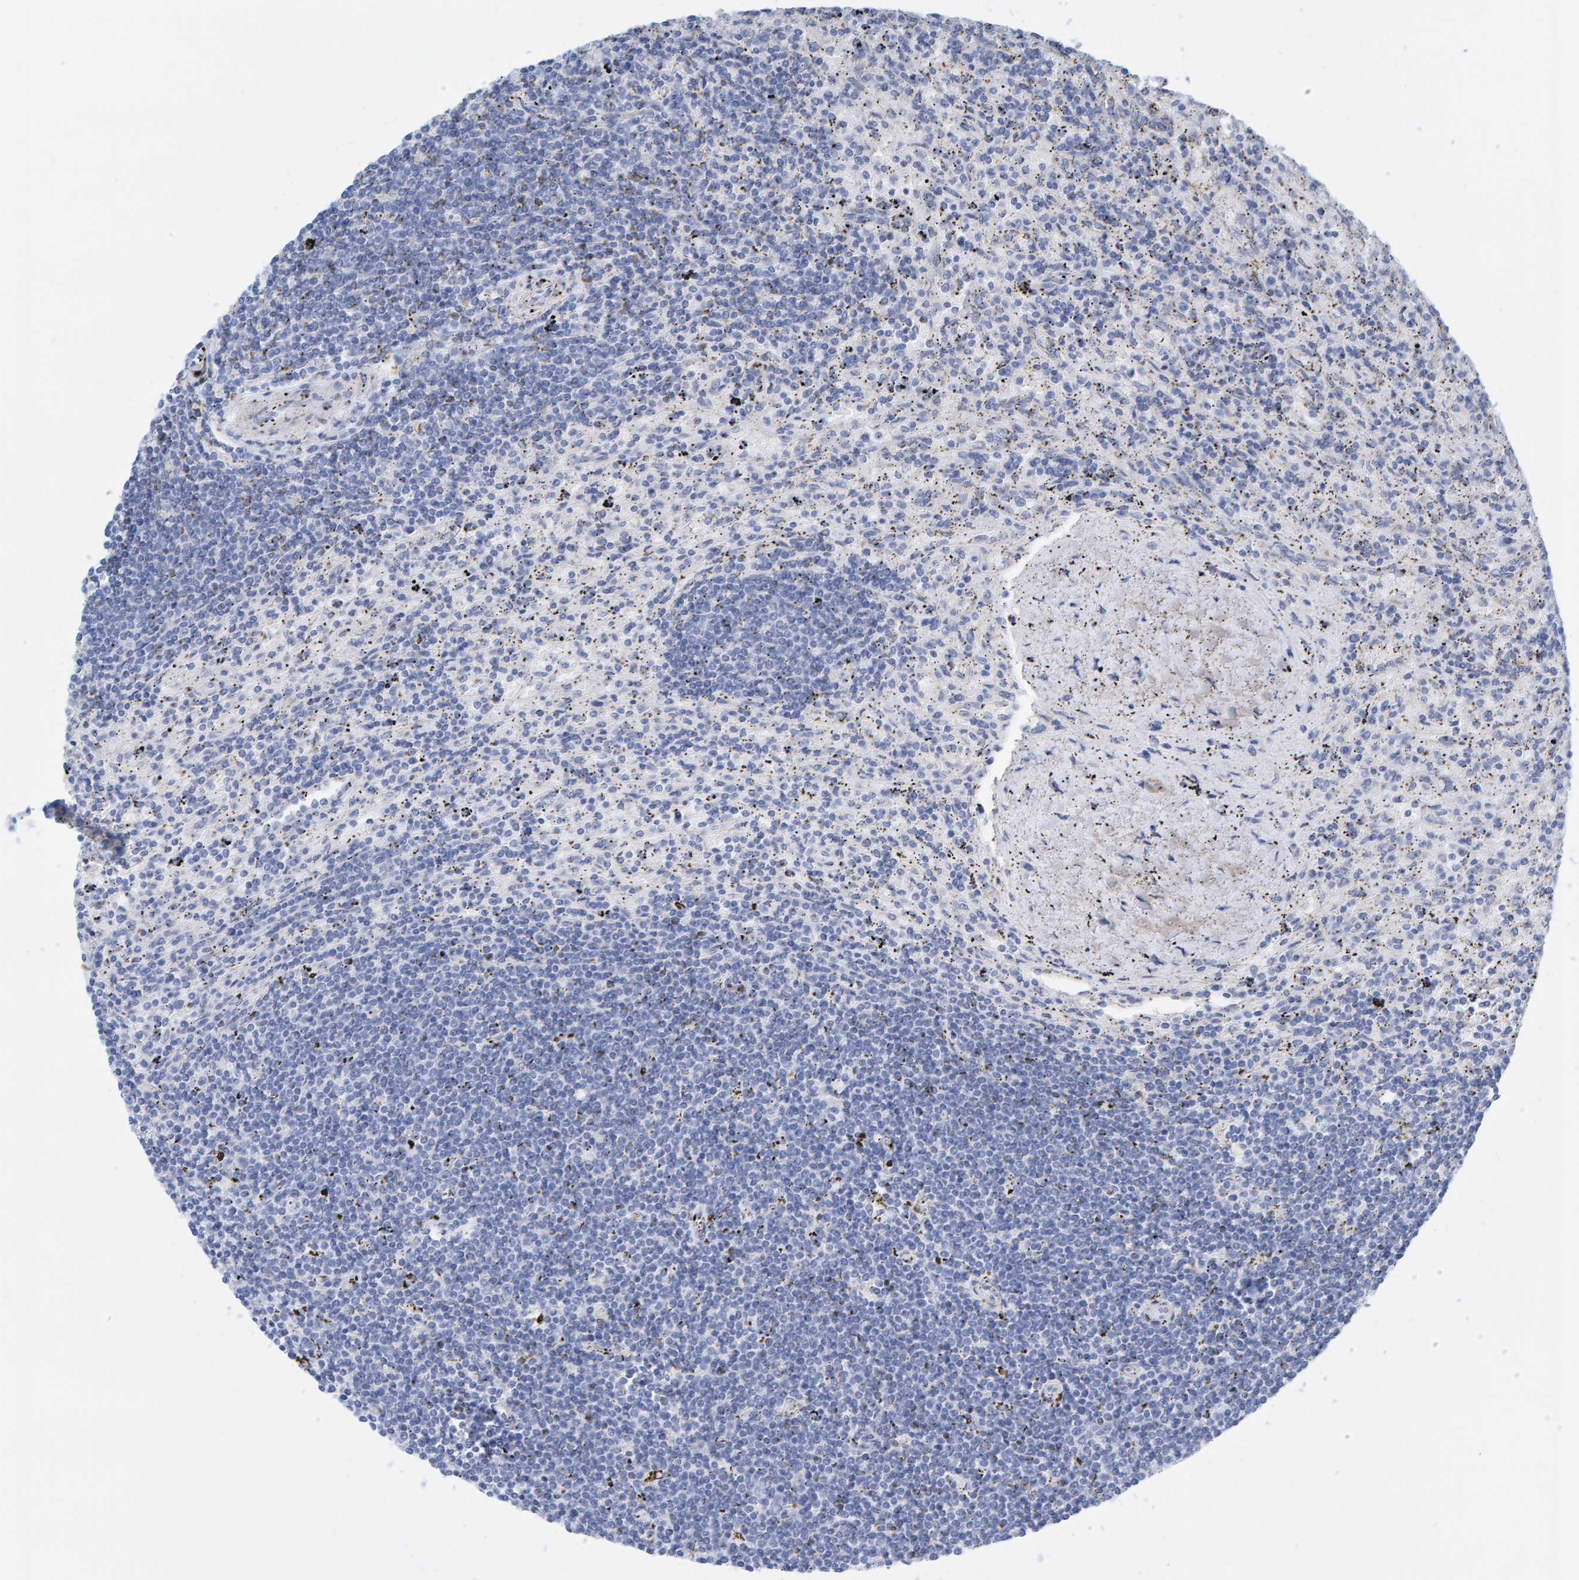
{"staining": {"intensity": "negative", "quantity": "none", "location": "none"}, "tissue": "lymphoma", "cell_type": "Tumor cells", "image_type": "cancer", "snomed": [{"axis": "morphology", "description": "Malignant lymphoma, non-Hodgkin's type, Low grade"}, {"axis": "topography", "description": "Spleen"}], "caption": "High magnification brightfield microscopy of low-grade malignant lymphoma, non-Hodgkin's type stained with DAB (3,3'-diaminobenzidine) (brown) and counterstained with hematoxylin (blue): tumor cells show no significant staining.", "gene": "MAP1B", "patient": {"sex": "male", "age": 76}}